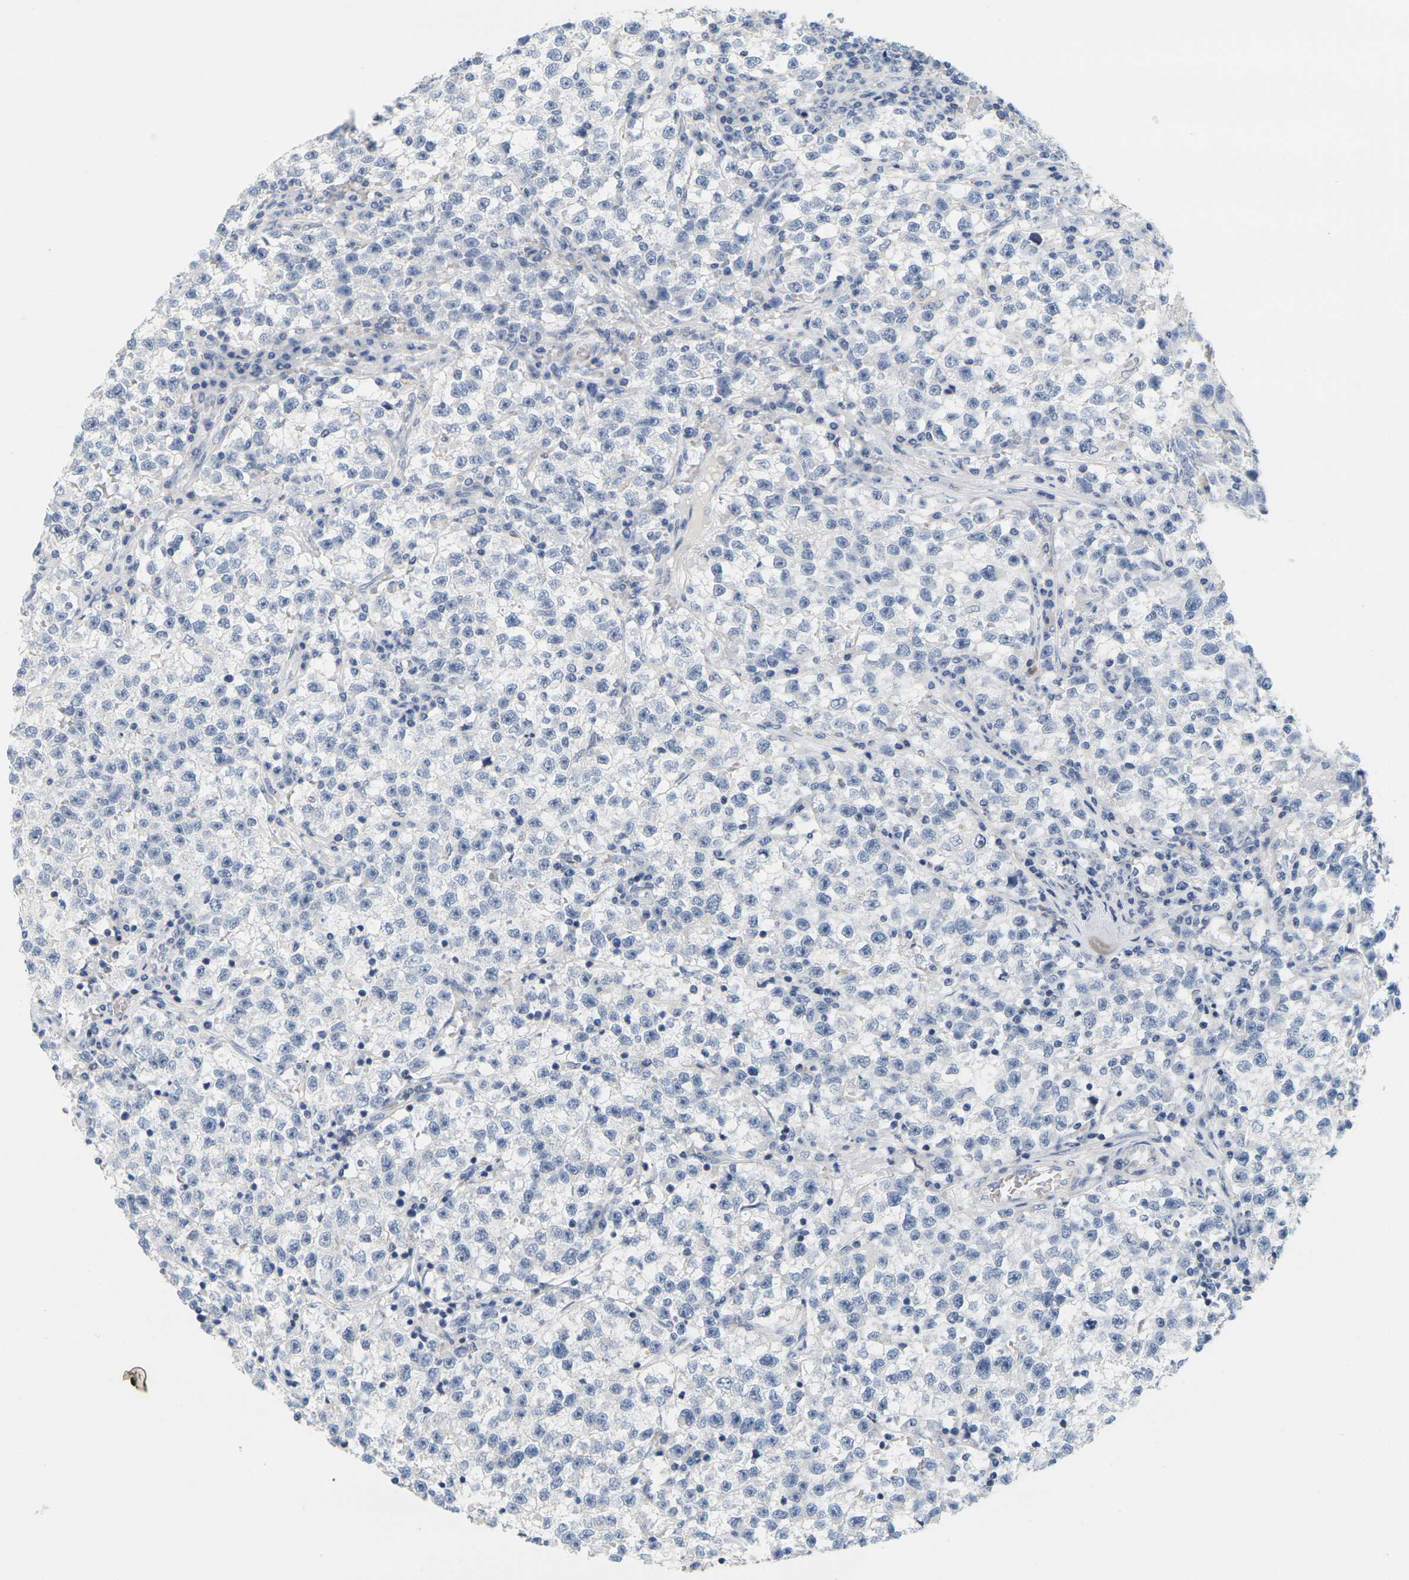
{"staining": {"intensity": "negative", "quantity": "none", "location": "none"}, "tissue": "testis cancer", "cell_type": "Tumor cells", "image_type": "cancer", "snomed": [{"axis": "morphology", "description": "Seminoma, NOS"}, {"axis": "topography", "description": "Testis"}], "caption": "Image shows no protein positivity in tumor cells of testis cancer tissue. (Stains: DAB (3,3'-diaminobenzidine) IHC with hematoxylin counter stain, Microscopy: brightfield microscopy at high magnification).", "gene": "KLK5", "patient": {"sex": "male", "age": 22}}